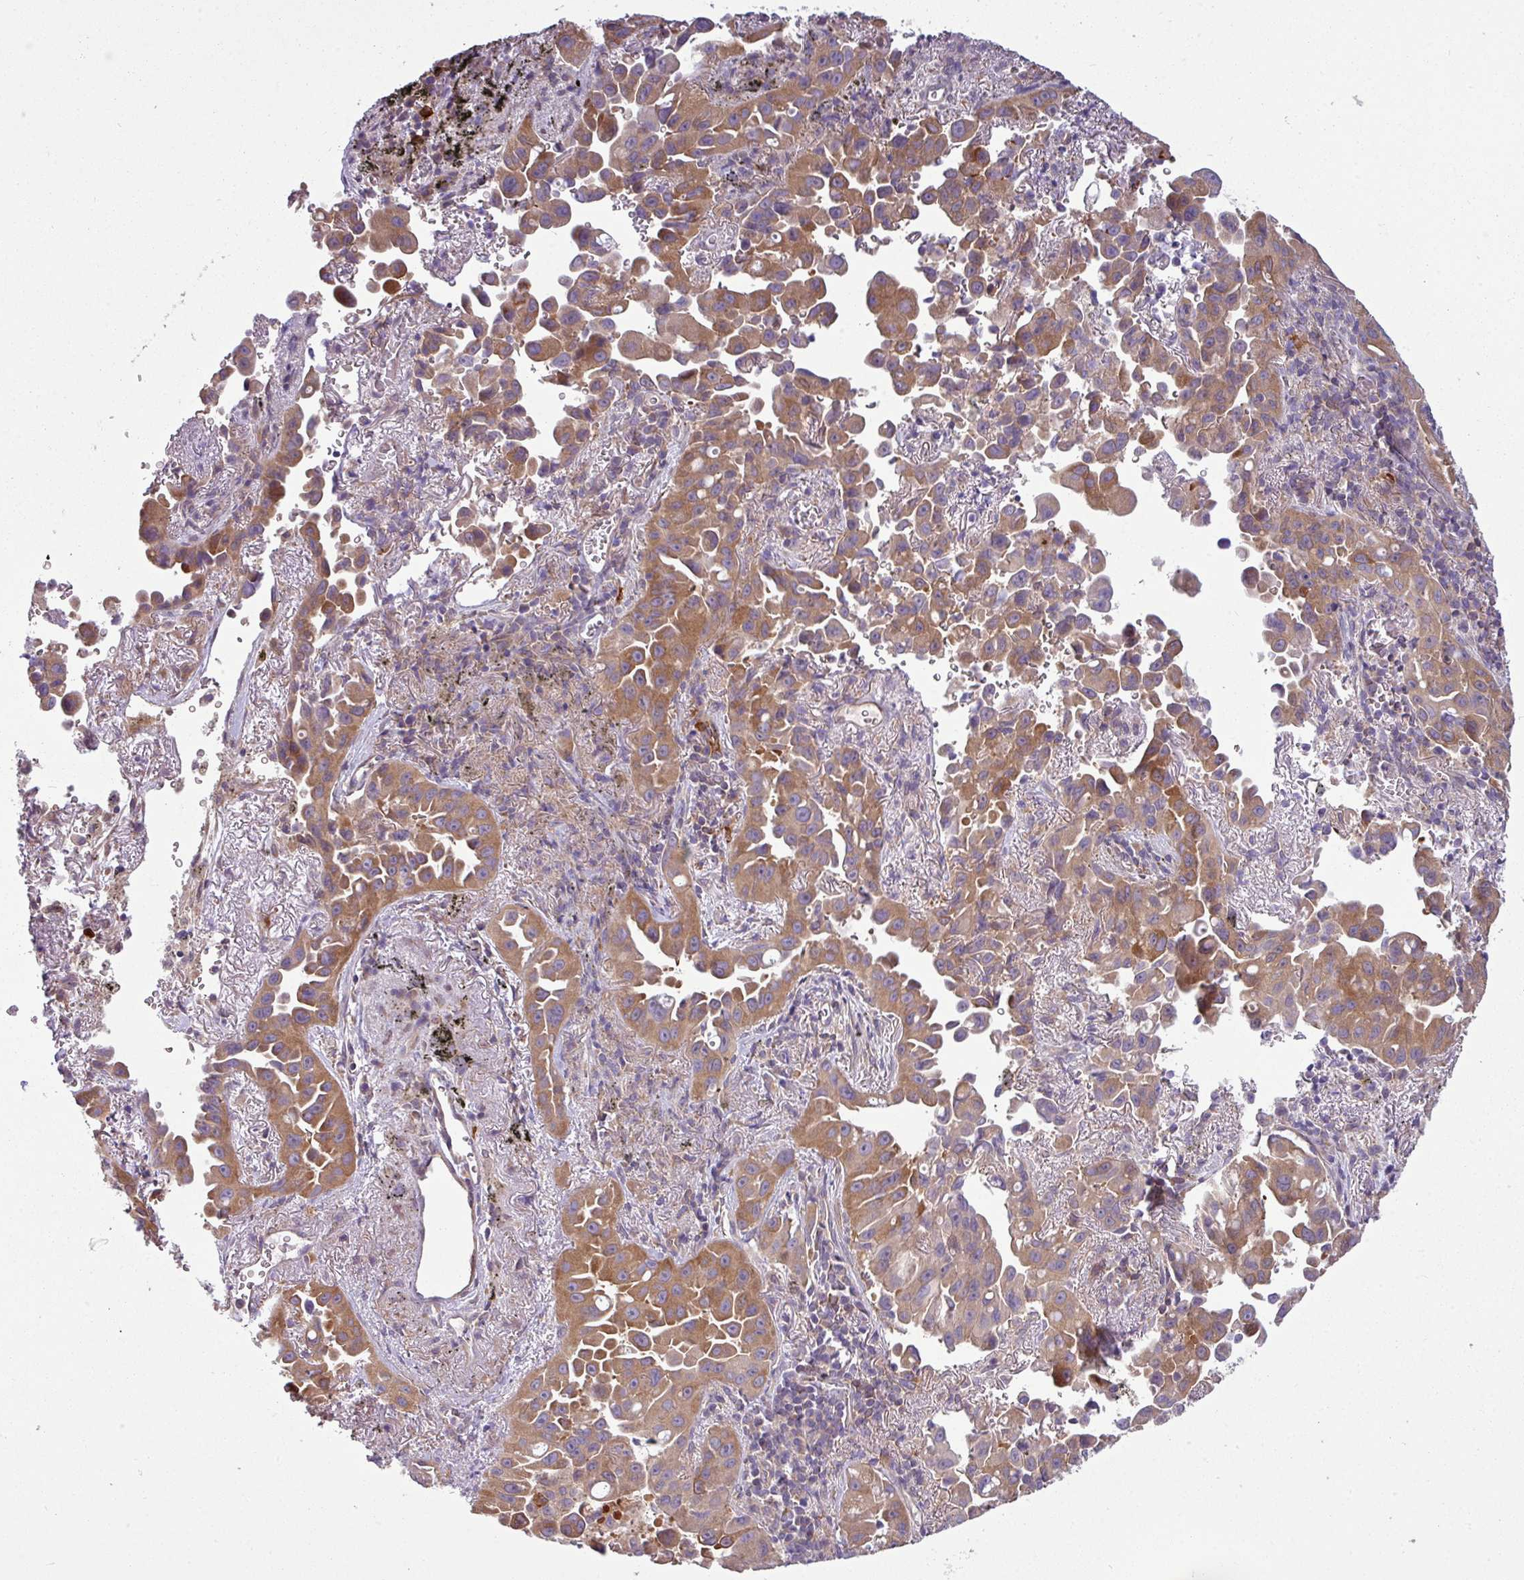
{"staining": {"intensity": "moderate", "quantity": ">75%", "location": "cytoplasmic/membranous"}, "tissue": "lung cancer", "cell_type": "Tumor cells", "image_type": "cancer", "snomed": [{"axis": "morphology", "description": "Adenocarcinoma, NOS"}, {"axis": "topography", "description": "Lung"}], "caption": "Human lung cancer (adenocarcinoma) stained for a protein (brown) demonstrates moderate cytoplasmic/membranous positive staining in about >75% of tumor cells.", "gene": "CAMK2B", "patient": {"sex": "male", "age": 68}}